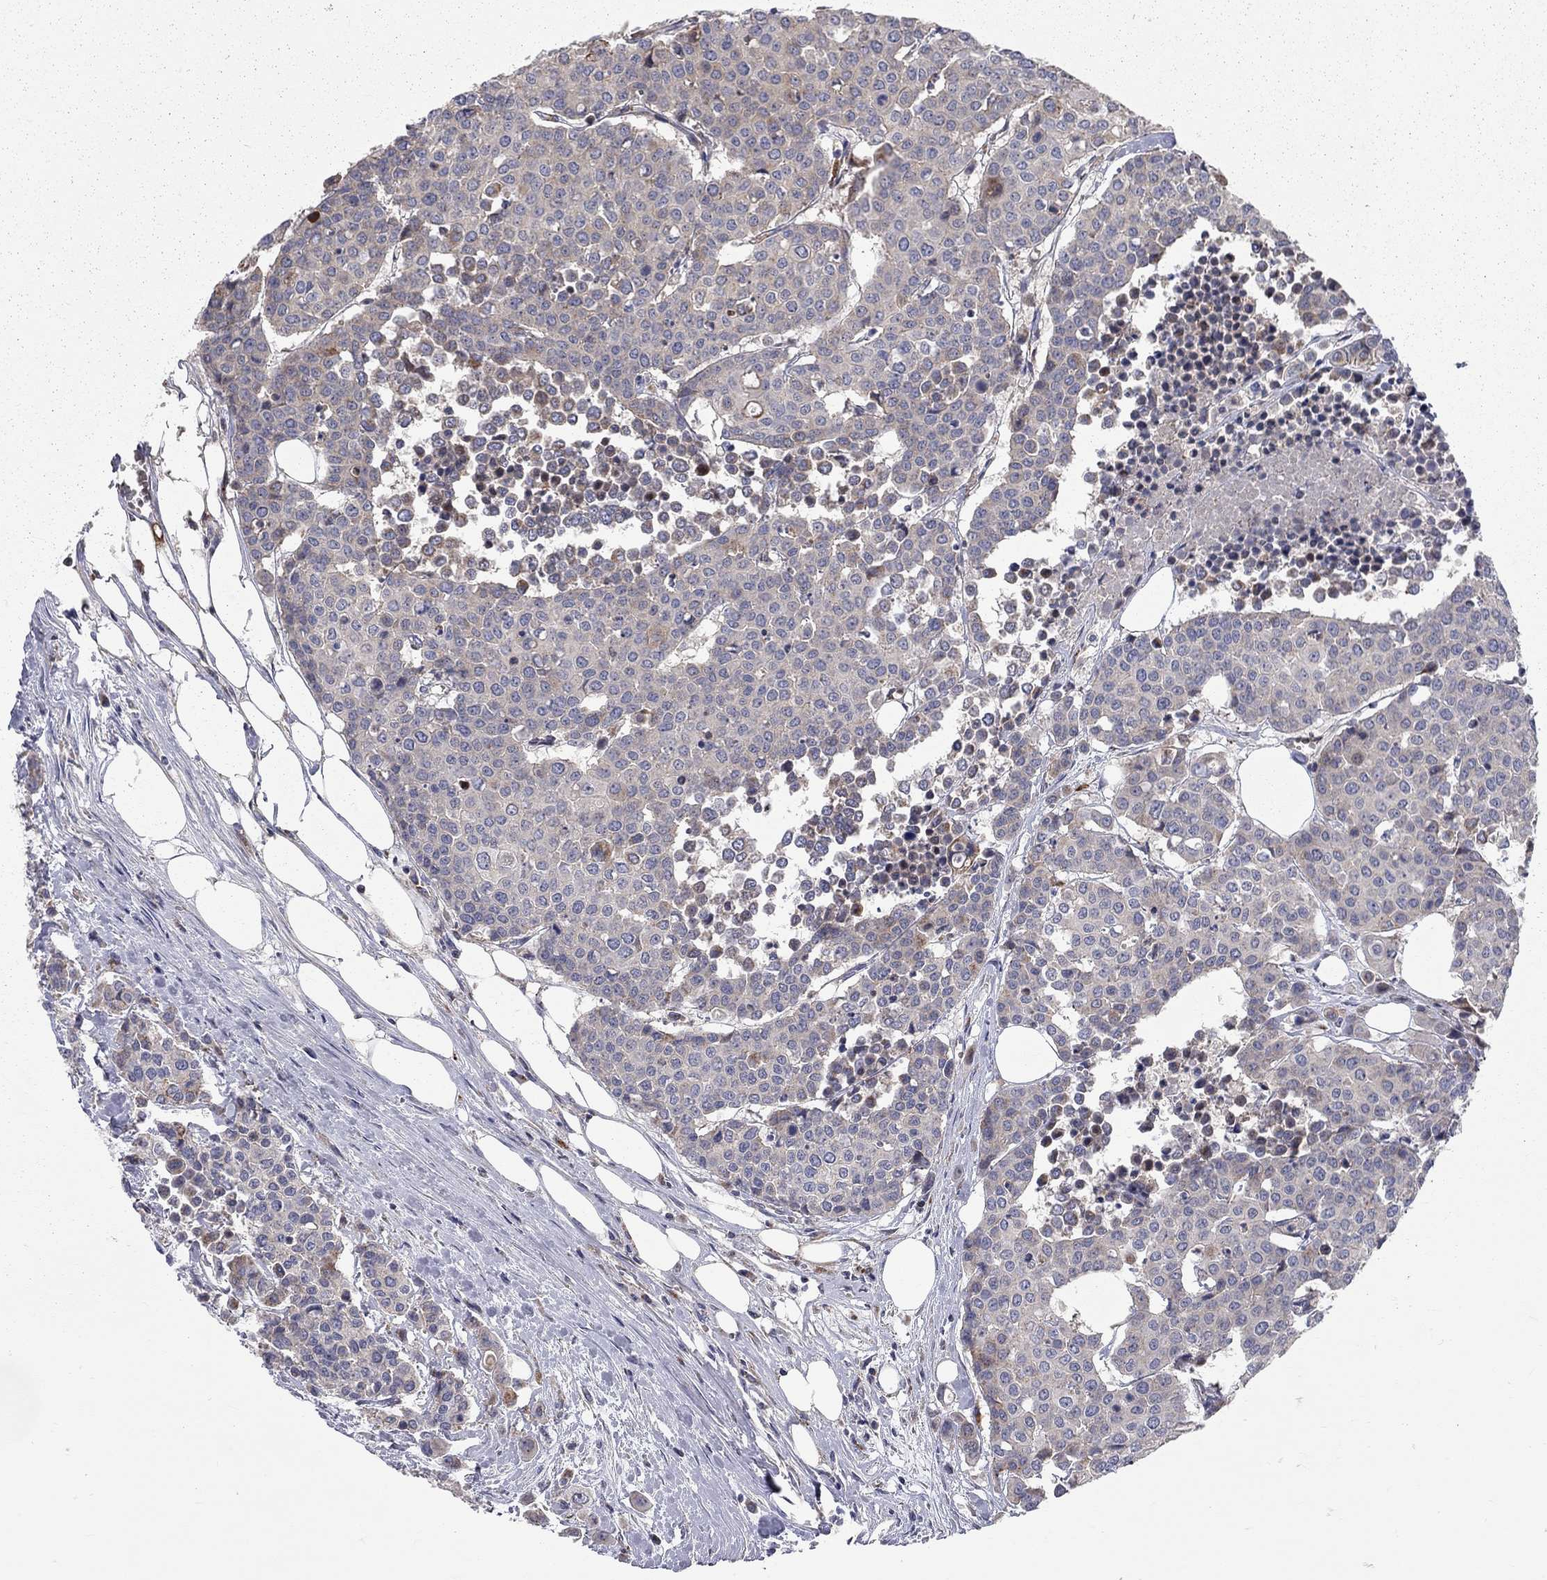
{"staining": {"intensity": "weak", "quantity": "<25%", "location": "cytoplasmic/membranous"}, "tissue": "carcinoid", "cell_type": "Tumor cells", "image_type": "cancer", "snomed": [{"axis": "morphology", "description": "Carcinoid, malignant, NOS"}, {"axis": "topography", "description": "Colon"}], "caption": "Carcinoid (malignant) was stained to show a protein in brown. There is no significant staining in tumor cells.", "gene": "KANSL1L", "patient": {"sex": "male", "age": 81}}